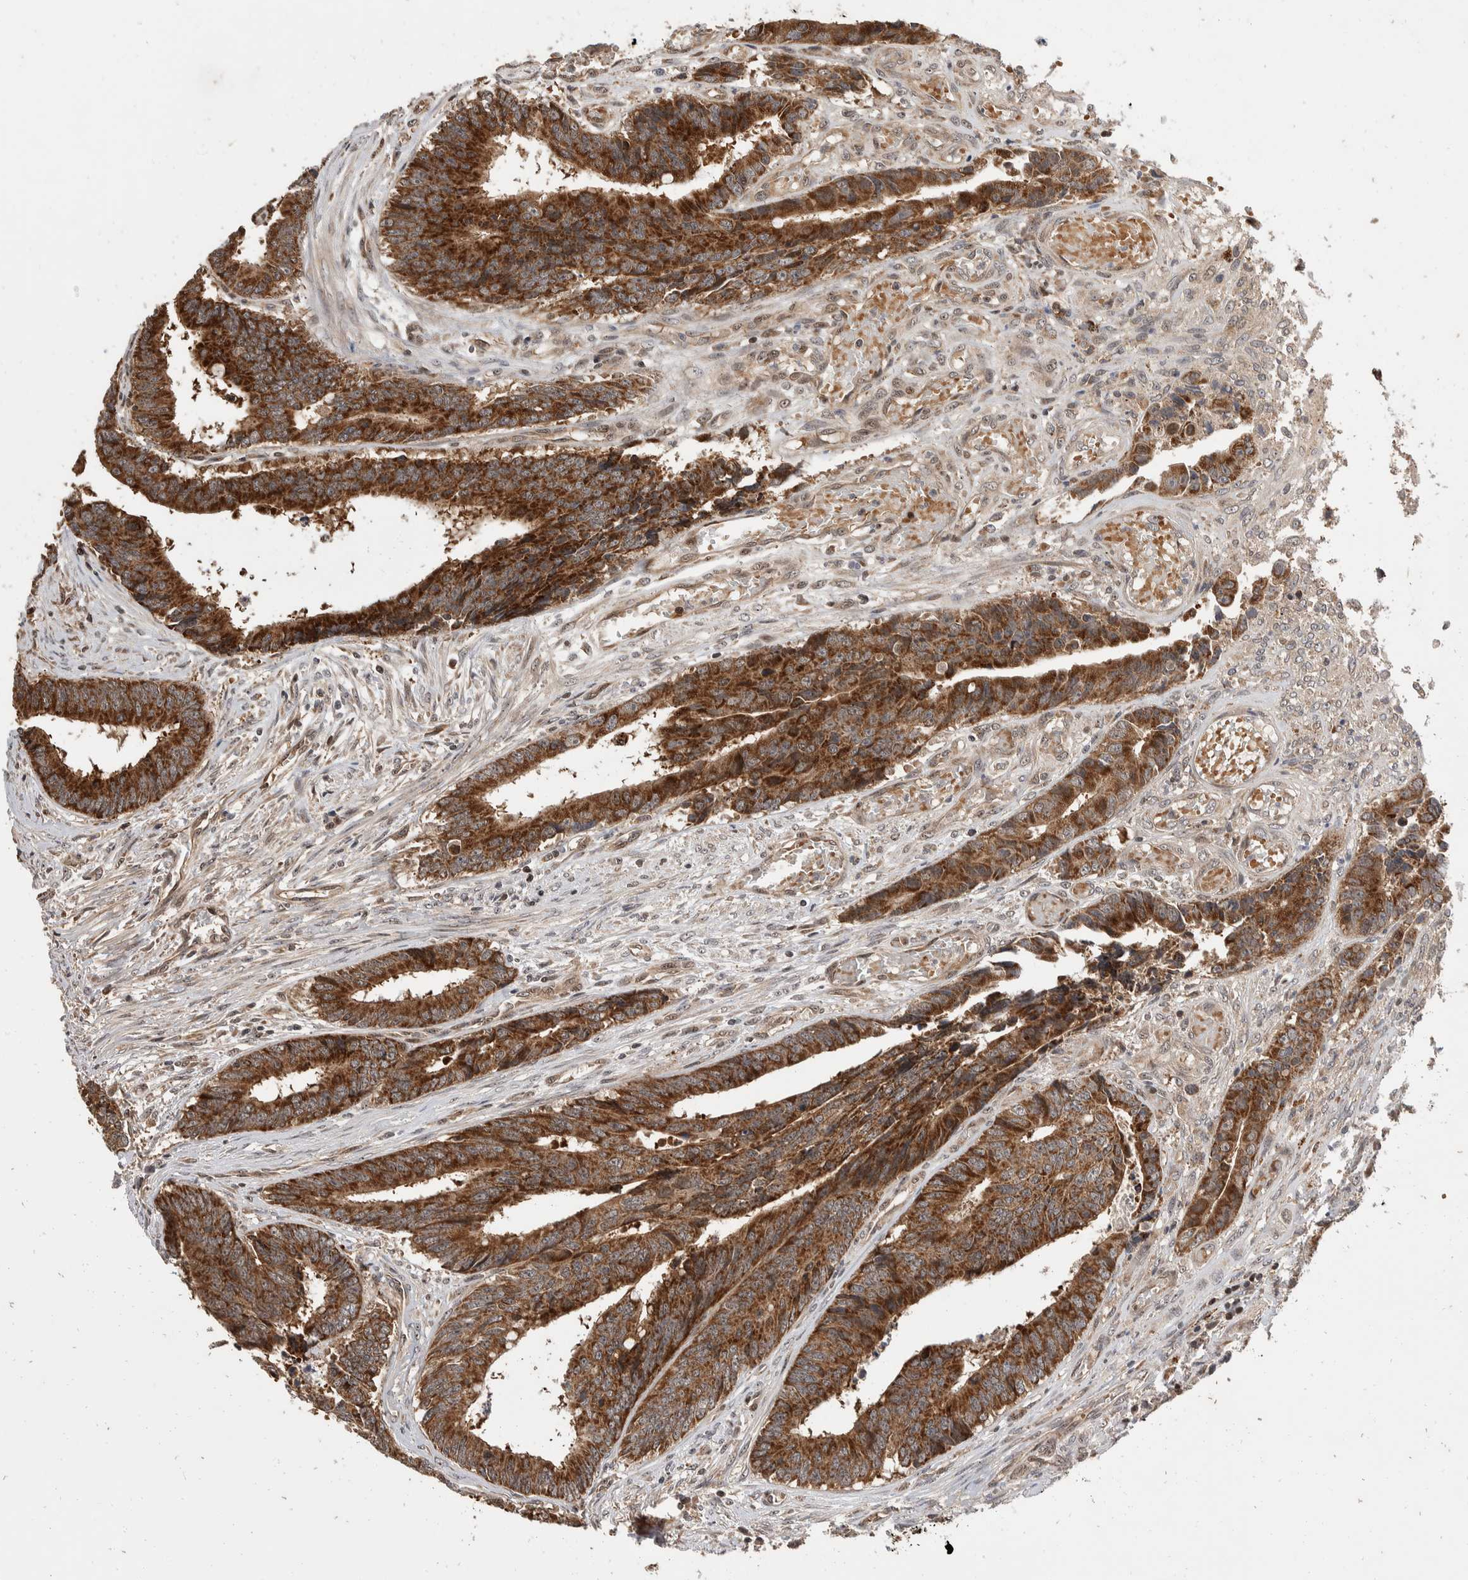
{"staining": {"intensity": "strong", "quantity": ">75%", "location": "cytoplasmic/membranous"}, "tissue": "colorectal cancer", "cell_type": "Tumor cells", "image_type": "cancer", "snomed": [{"axis": "morphology", "description": "Adenocarcinoma, NOS"}, {"axis": "topography", "description": "Rectum"}], "caption": "Adenocarcinoma (colorectal) stained with a protein marker shows strong staining in tumor cells.", "gene": "ABHD11", "patient": {"sex": "male", "age": 84}}